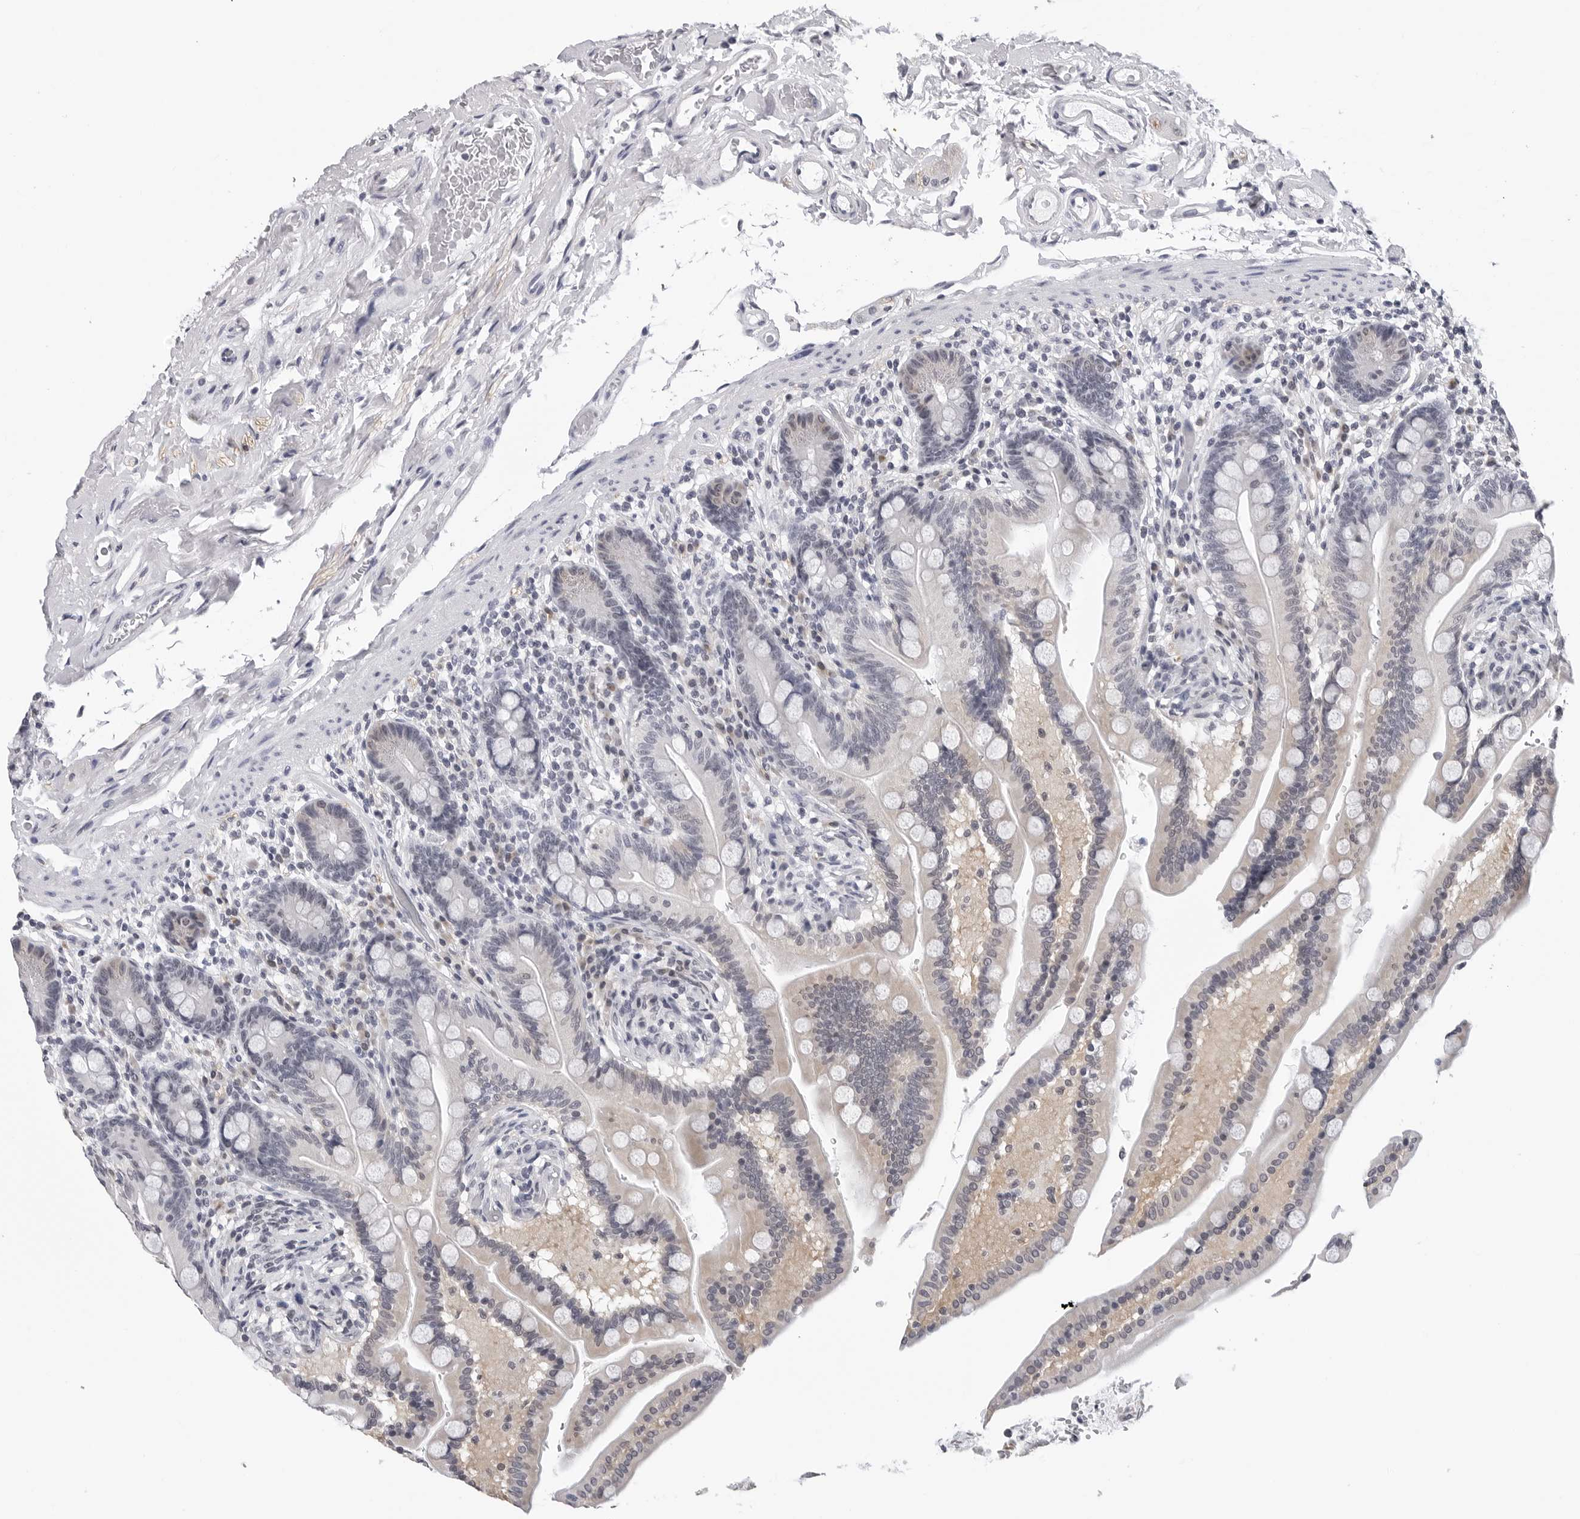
{"staining": {"intensity": "negative", "quantity": "none", "location": "none"}, "tissue": "colon", "cell_type": "Endothelial cells", "image_type": "normal", "snomed": [{"axis": "morphology", "description": "Normal tissue, NOS"}, {"axis": "topography", "description": "Smooth muscle"}, {"axis": "topography", "description": "Colon"}], "caption": "Protein analysis of unremarkable colon displays no significant positivity in endothelial cells.", "gene": "GNL2", "patient": {"sex": "male", "age": 73}}